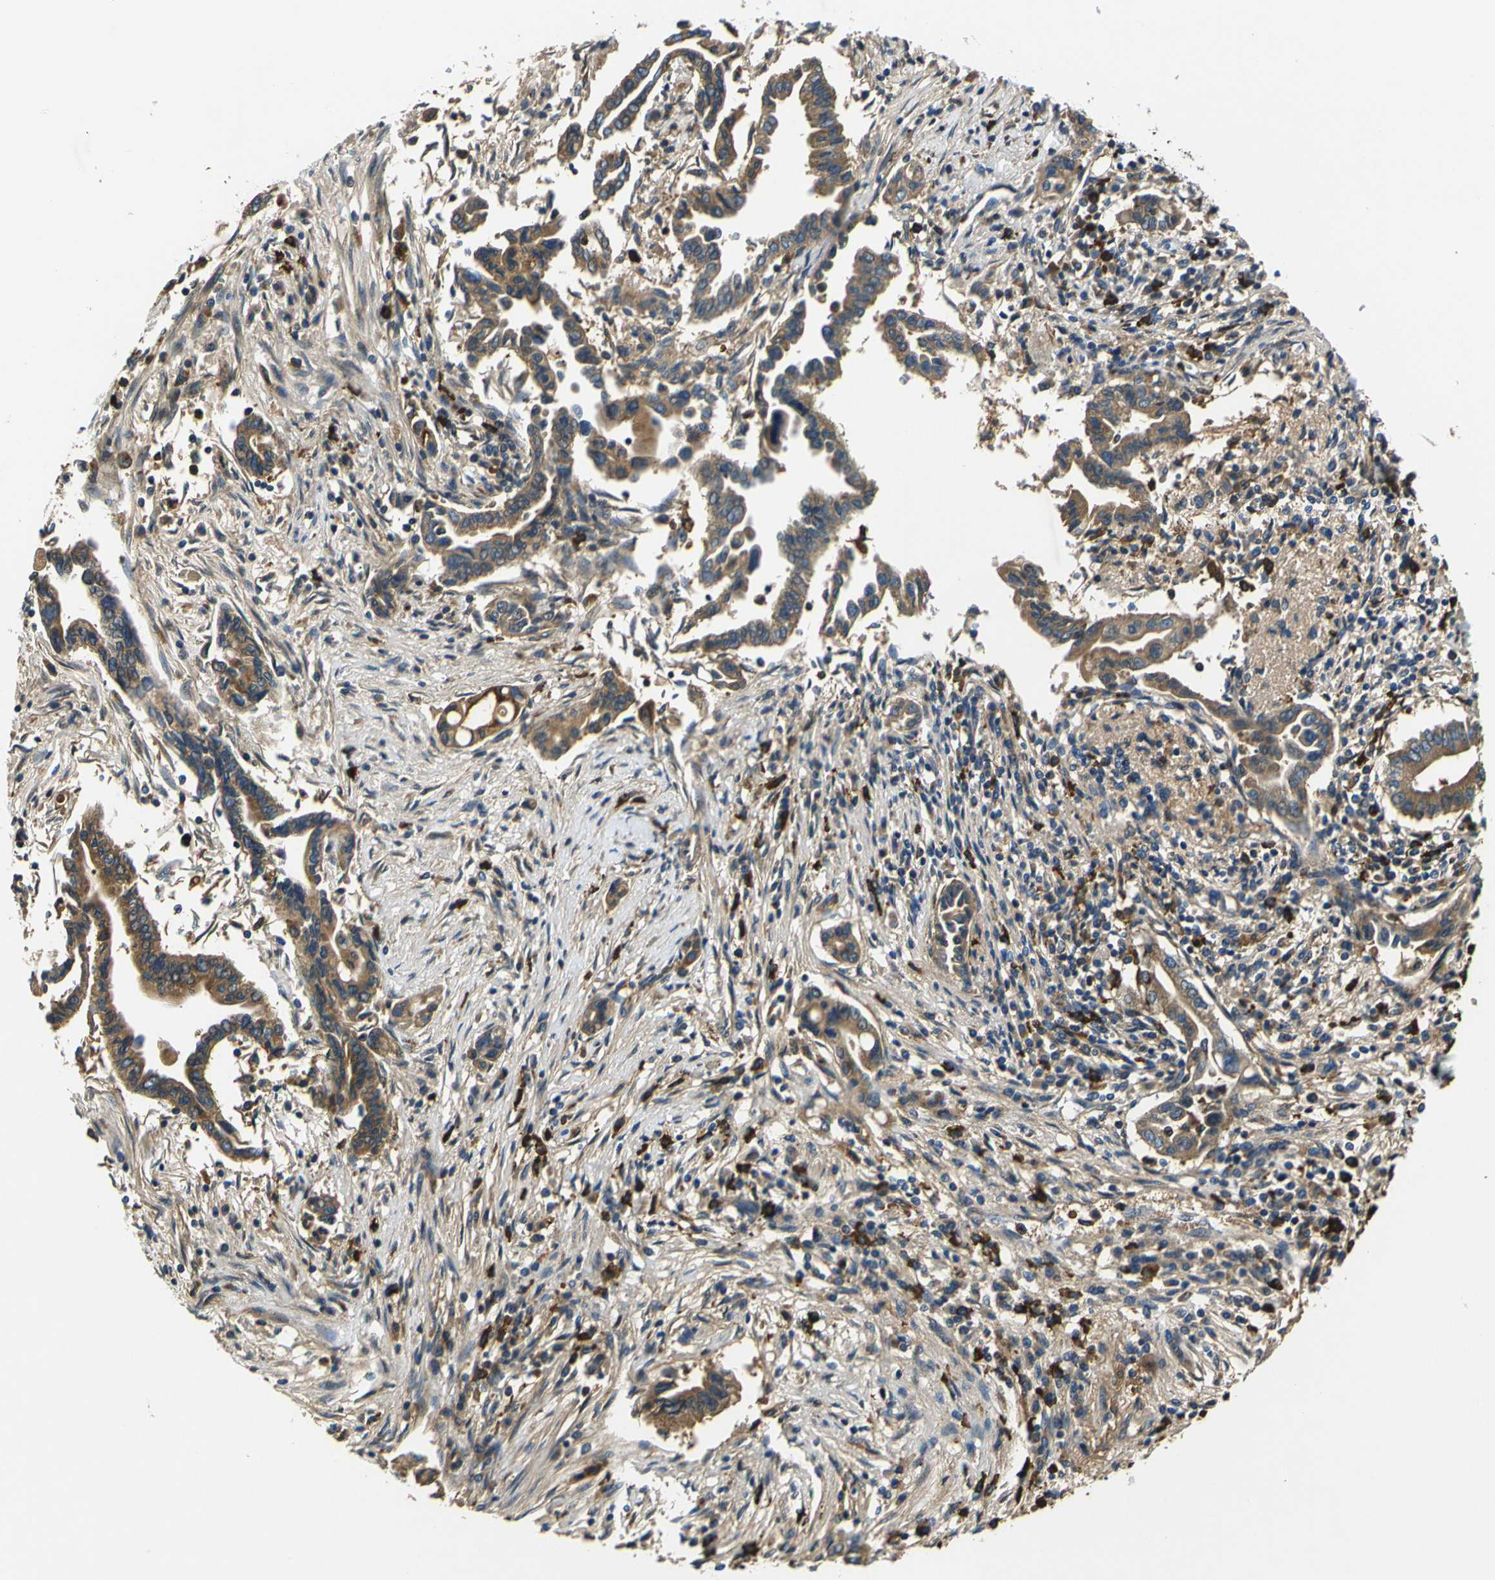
{"staining": {"intensity": "moderate", "quantity": ">75%", "location": "cytoplasmic/membranous"}, "tissue": "pancreatic cancer", "cell_type": "Tumor cells", "image_type": "cancer", "snomed": [{"axis": "morphology", "description": "Adenocarcinoma, NOS"}, {"axis": "topography", "description": "Pancreas"}], "caption": "A brown stain shows moderate cytoplasmic/membranous positivity of a protein in pancreatic adenocarcinoma tumor cells. Nuclei are stained in blue.", "gene": "RAB1B", "patient": {"sex": "female", "age": 57}}